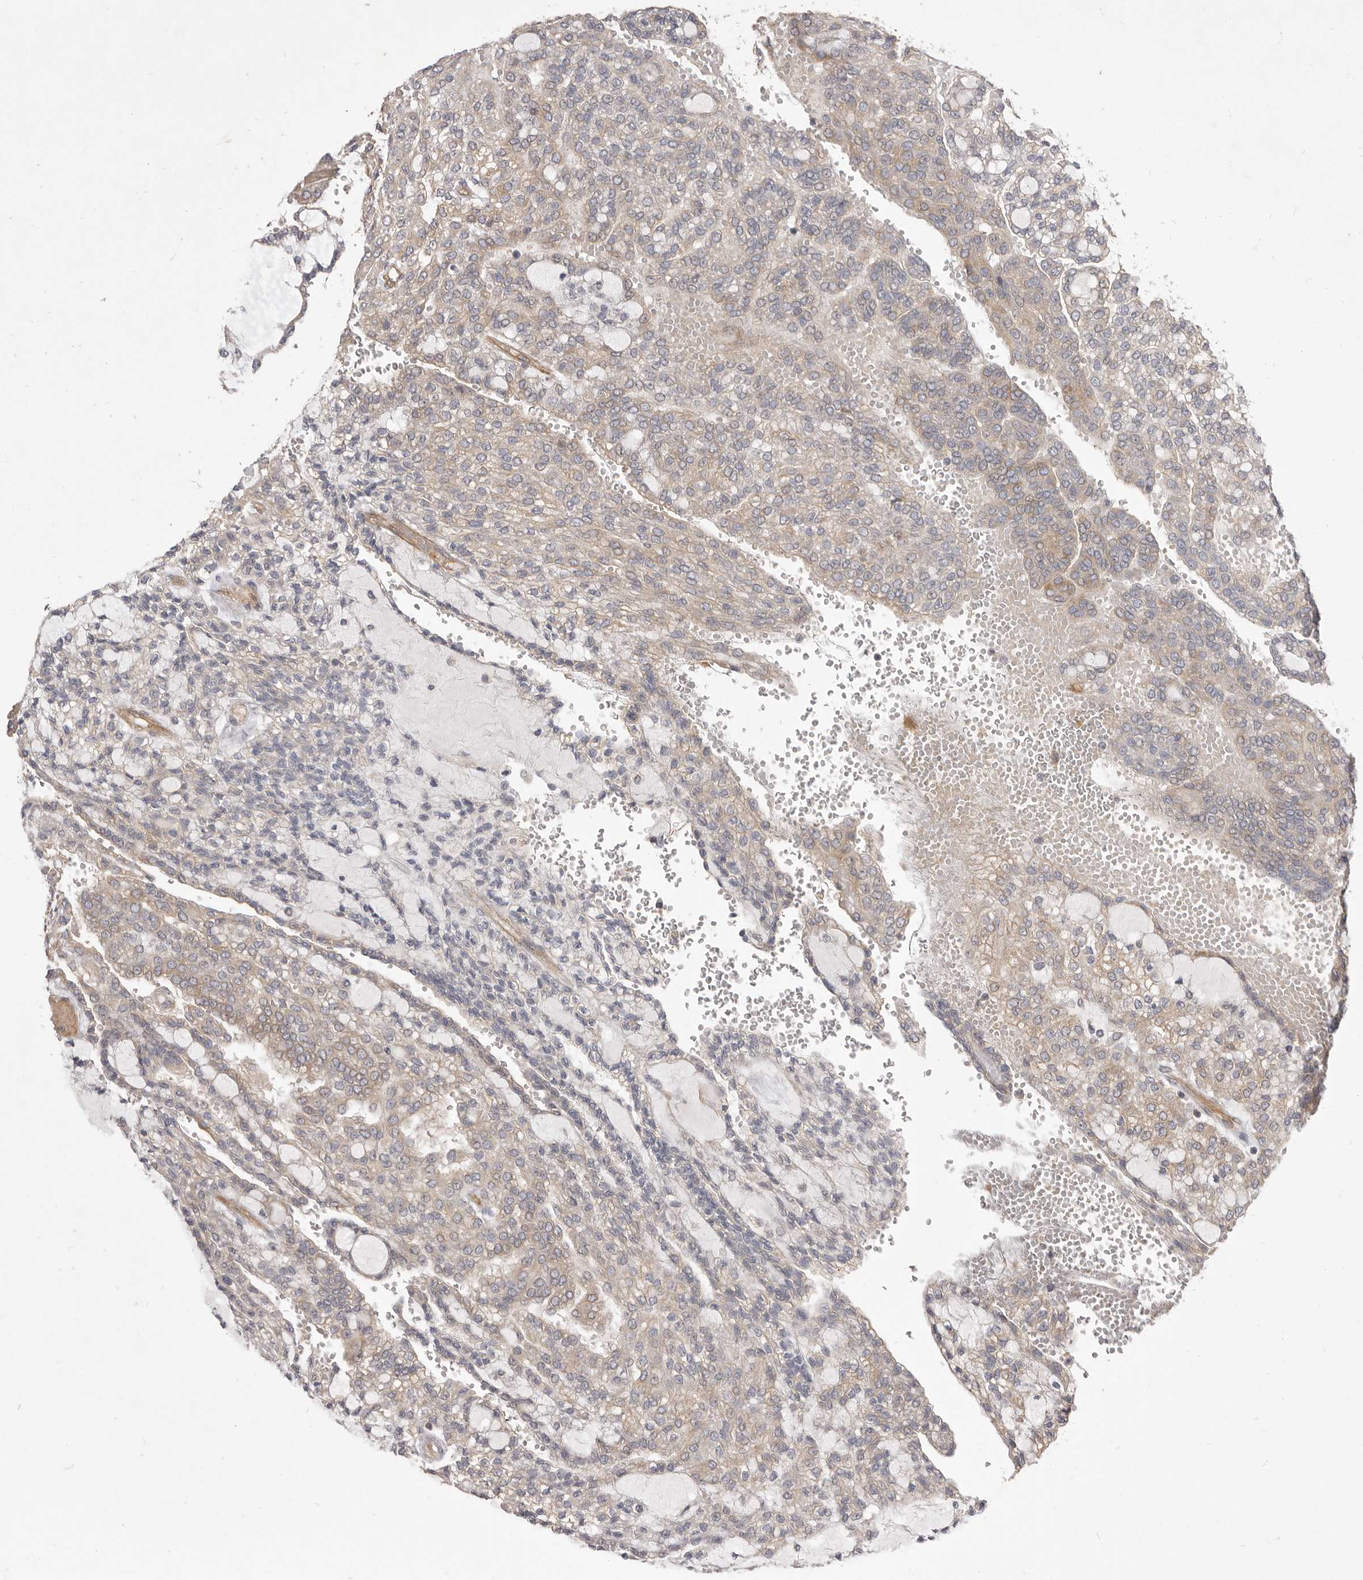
{"staining": {"intensity": "weak", "quantity": "25%-75%", "location": "cytoplasmic/membranous"}, "tissue": "renal cancer", "cell_type": "Tumor cells", "image_type": "cancer", "snomed": [{"axis": "morphology", "description": "Adenocarcinoma, NOS"}, {"axis": "topography", "description": "Kidney"}], "caption": "Immunohistochemistry (DAB) staining of human renal cancer (adenocarcinoma) demonstrates weak cytoplasmic/membranous protein staining in about 25%-75% of tumor cells.", "gene": "VPS45", "patient": {"sex": "male", "age": 63}}